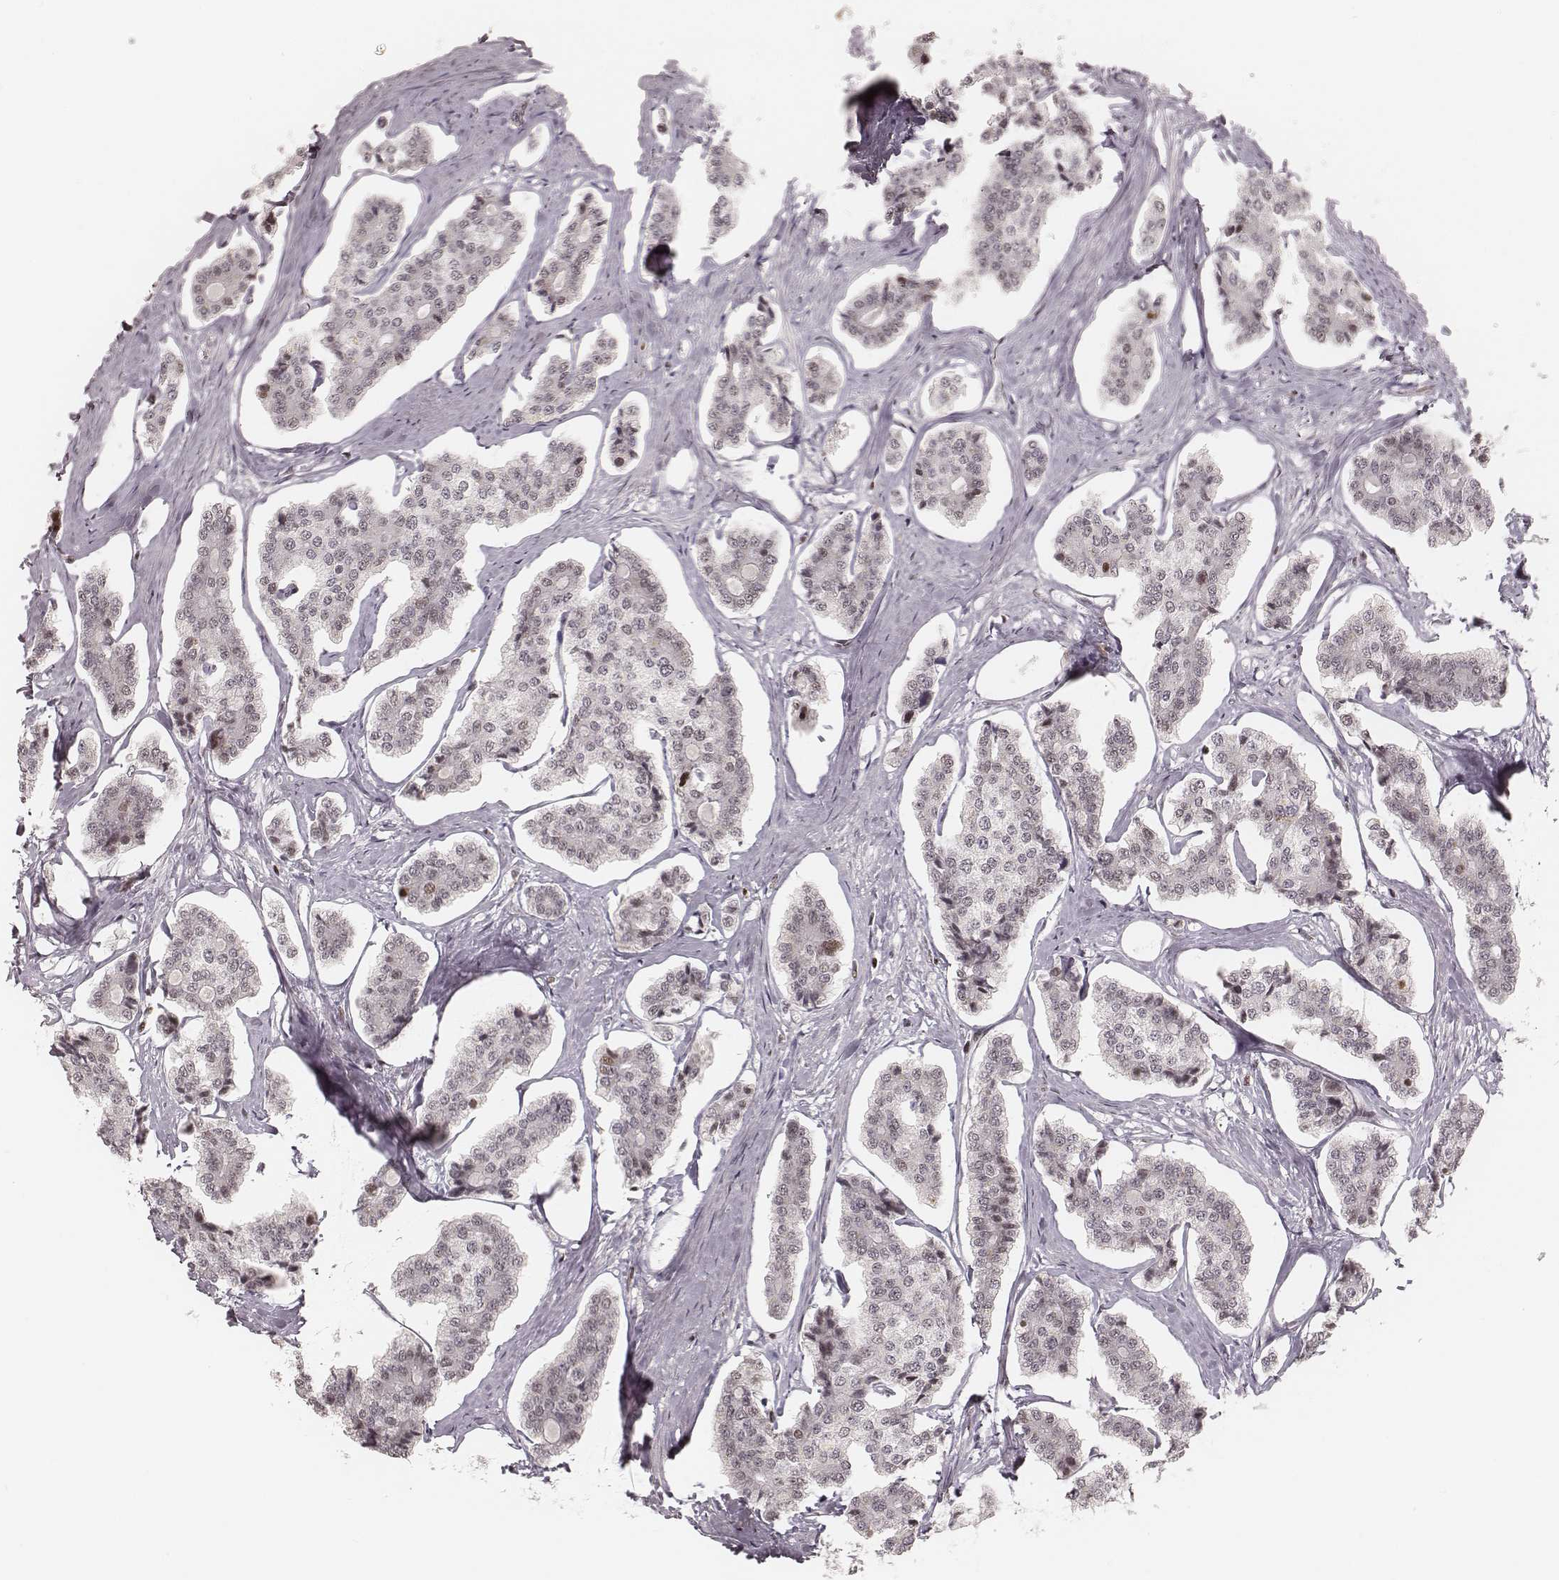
{"staining": {"intensity": "moderate", "quantity": "<25%", "location": "nuclear"}, "tissue": "carcinoid", "cell_type": "Tumor cells", "image_type": "cancer", "snomed": [{"axis": "morphology", "description": "Carcinoid, malignant, NOS"}, {"axis": "topography", "description": "Small intestine"}], "caption": "Immunohistochemistry (IHC) image of neoplastic tissue: human carcinoid stained using immunohistochemistry shows low levels of moderate protein expression localized specifically in the nuclear of tumor cells, appearing as a nuclear brown color.", "gene": "HNRNPC", "patient": {"sex": "female", "age": 65}}